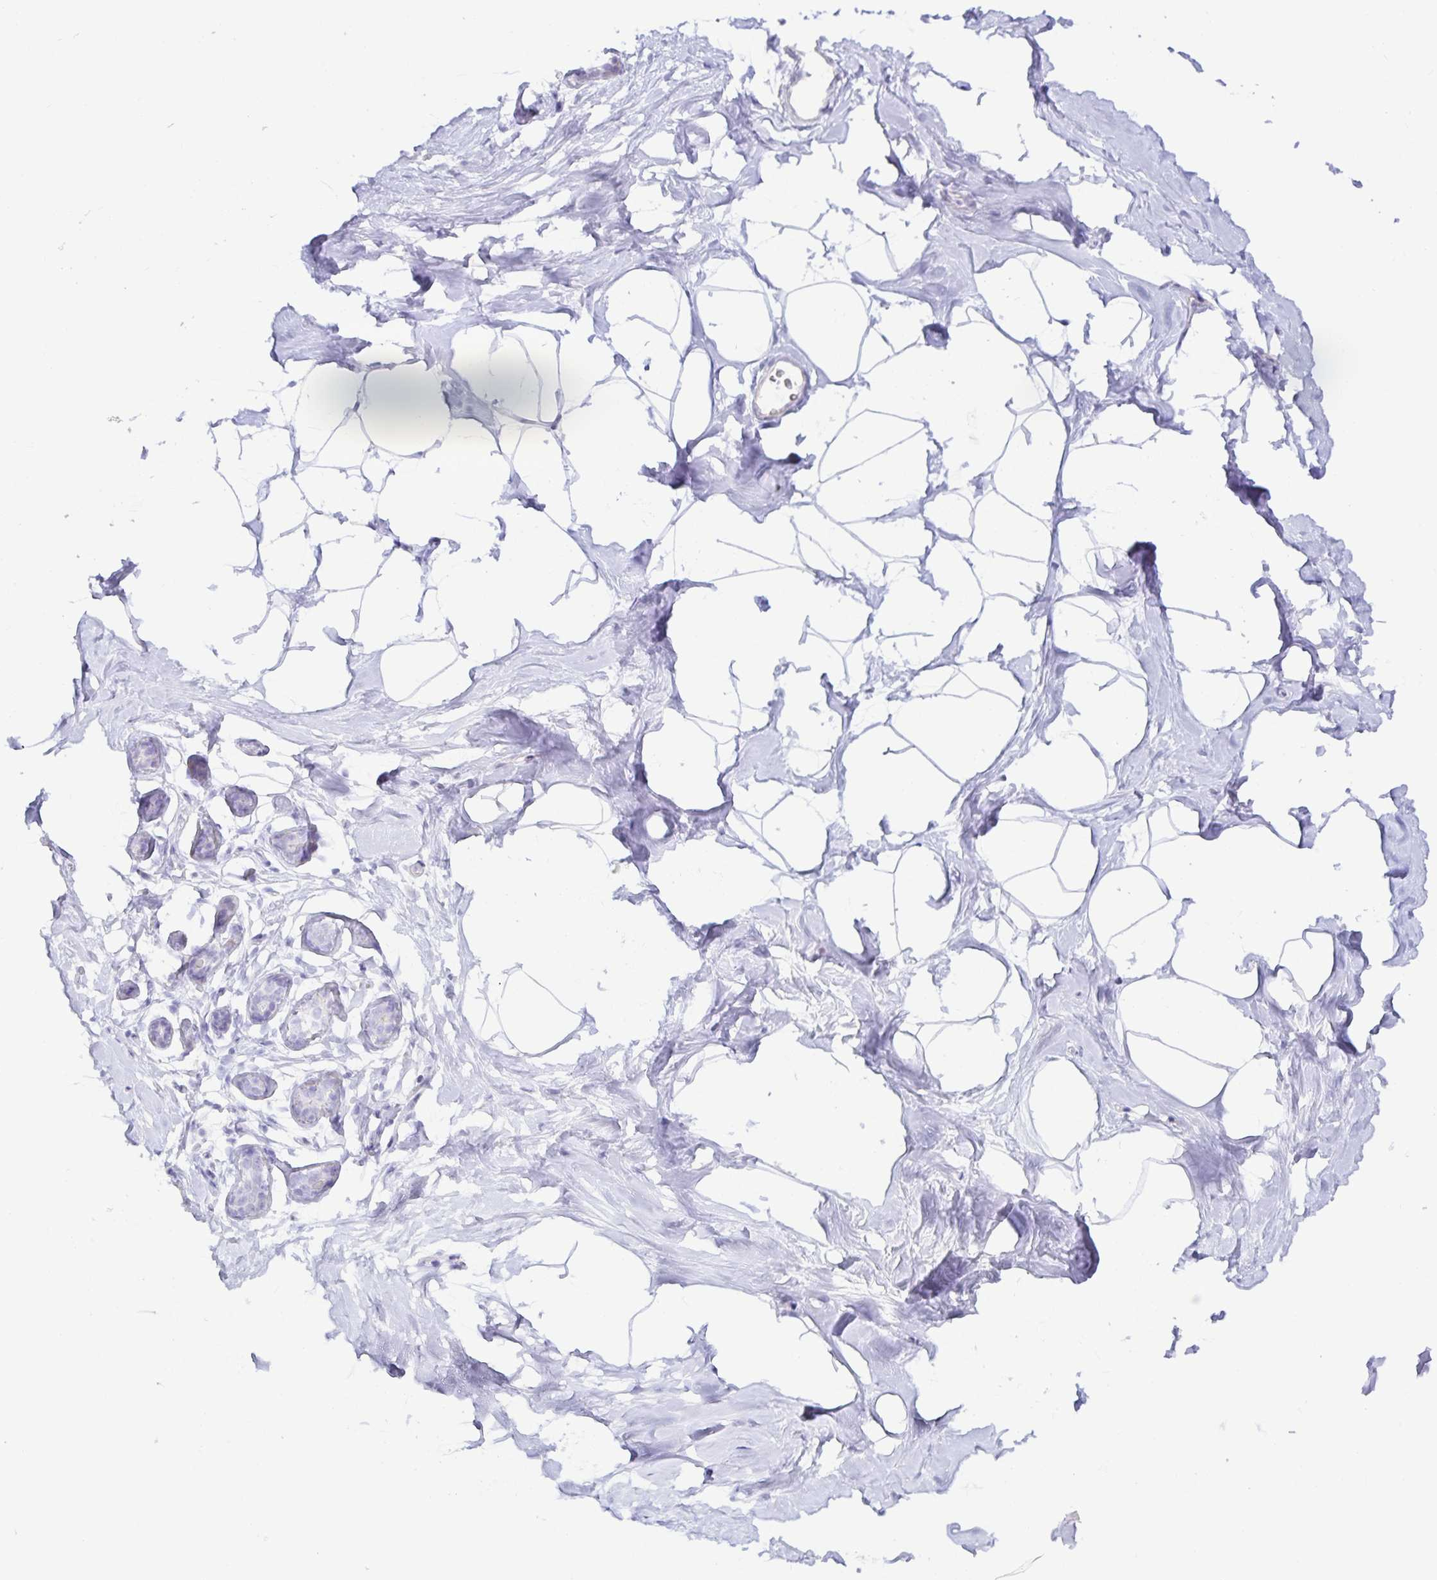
{"staining": {"intensity": "negative", "quantity": "none", "location": "none"}, "tissue": "breast", "cell_type": "Adipocytes", "image_type": "normal", "snomed": [{"axis": "morphology", "description": "Normal tissue, NOS"}, {"axis": "topography", "description": "Breast"}], "caption": "Immunohistochemistry micrograph of normal breast stained for a protein (brown), which displays no staining in adipocytes. (DAB (3,3'-diaminobenzidine) IHC with hematoxylin counter stain).", "gene": "SPAG4", "patient": {"sex": "female", "age": 32}}